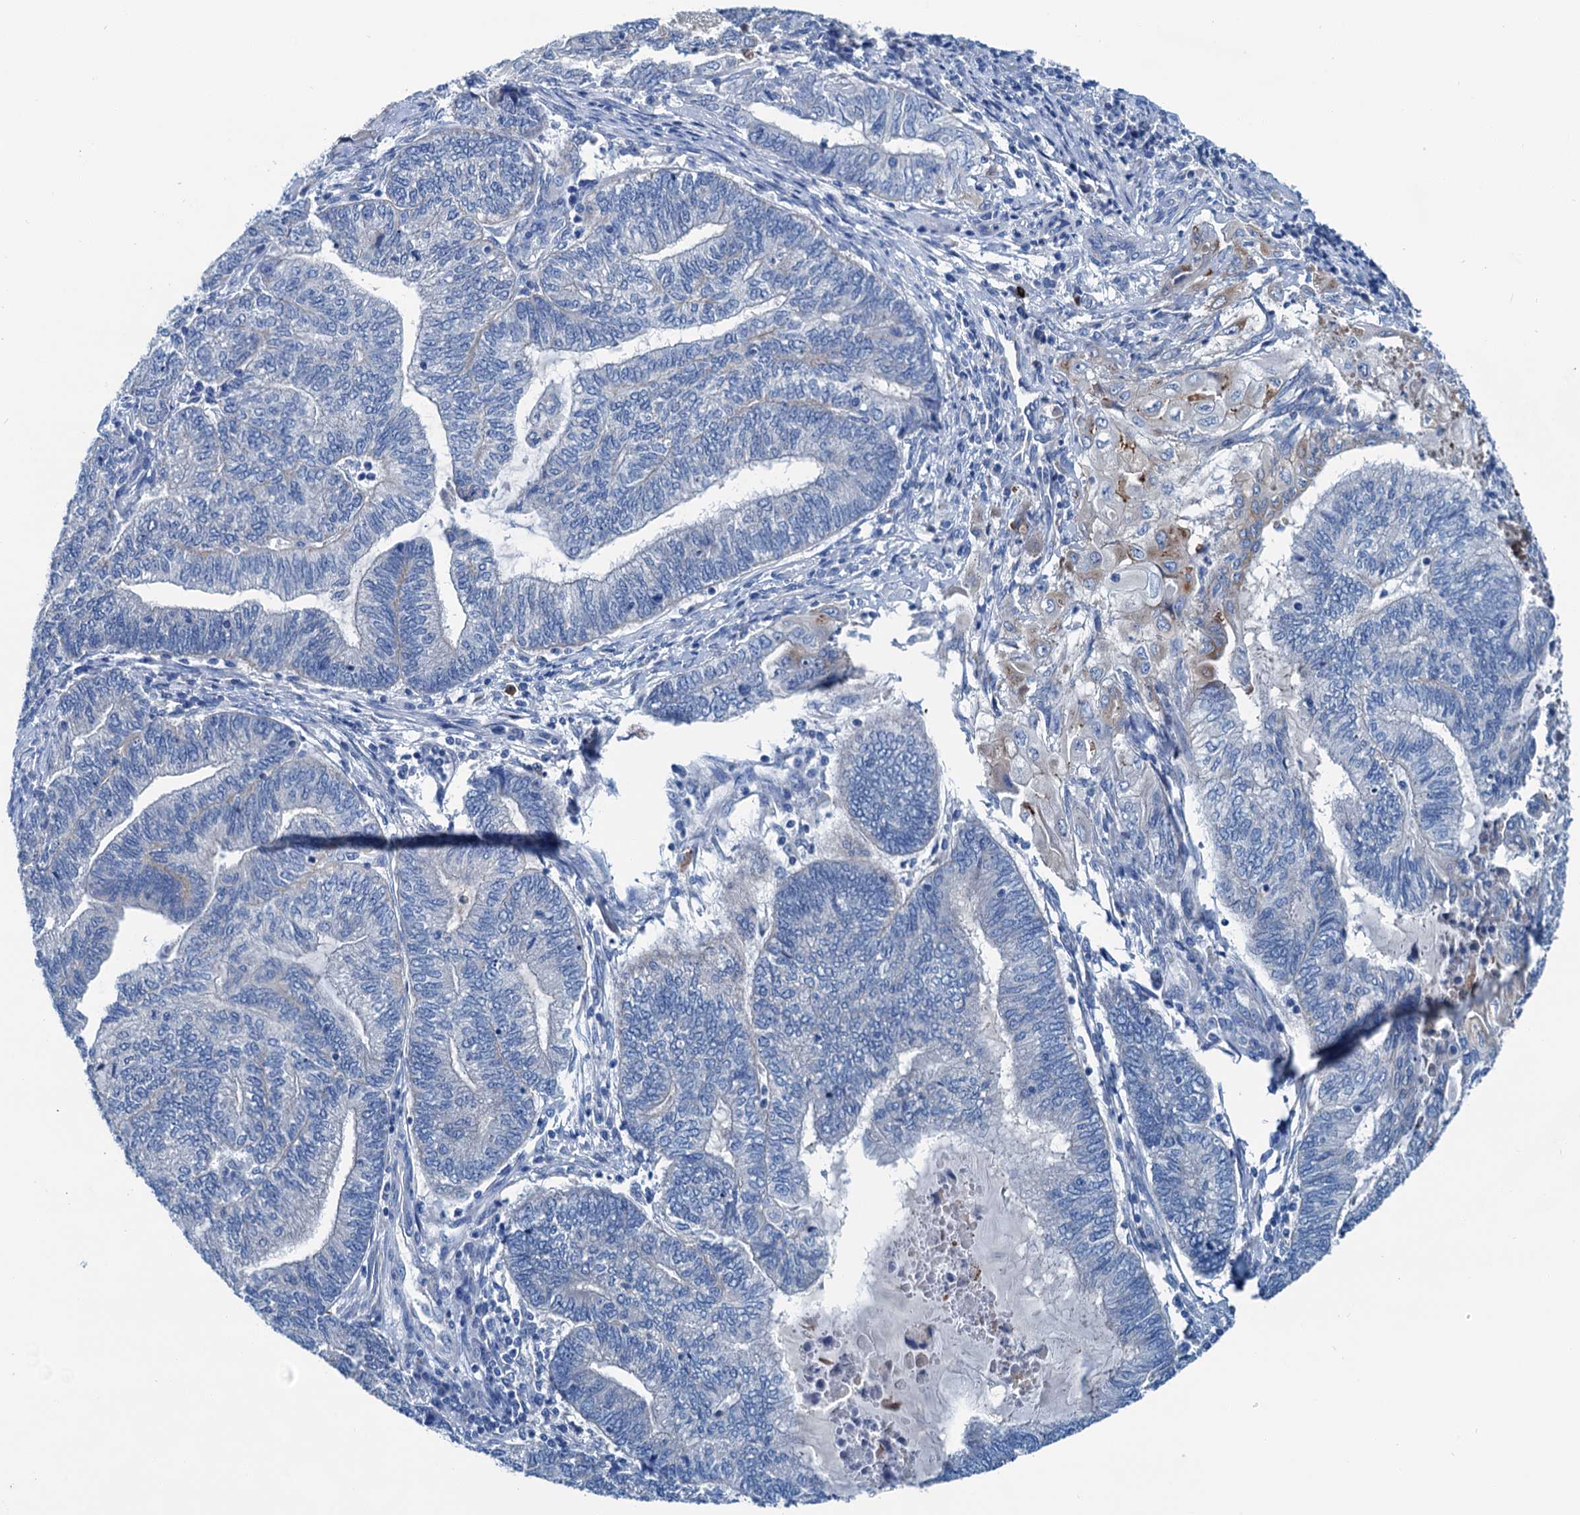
{"staining": {"intensity": "negative", "quantity": "none", "location": "none"}, "tissue": "endometrial cancer", "cell_type": "Tumor cells", "image_type": "cancer", "snomed": [{"axis": "morphology", "description": "Adenocarcinoma, NOS"}, {"axis": "topography", "description": "Uterus"}, {"axis": "topography", "description": "Endometrium"}], "caption": "This is an IHC photomicrograph of human endometrial adenocarcinoma. There is no expression in tumor cells.", "gene": "KNDC1", "patient": {"sex": "female", "age": 70}}